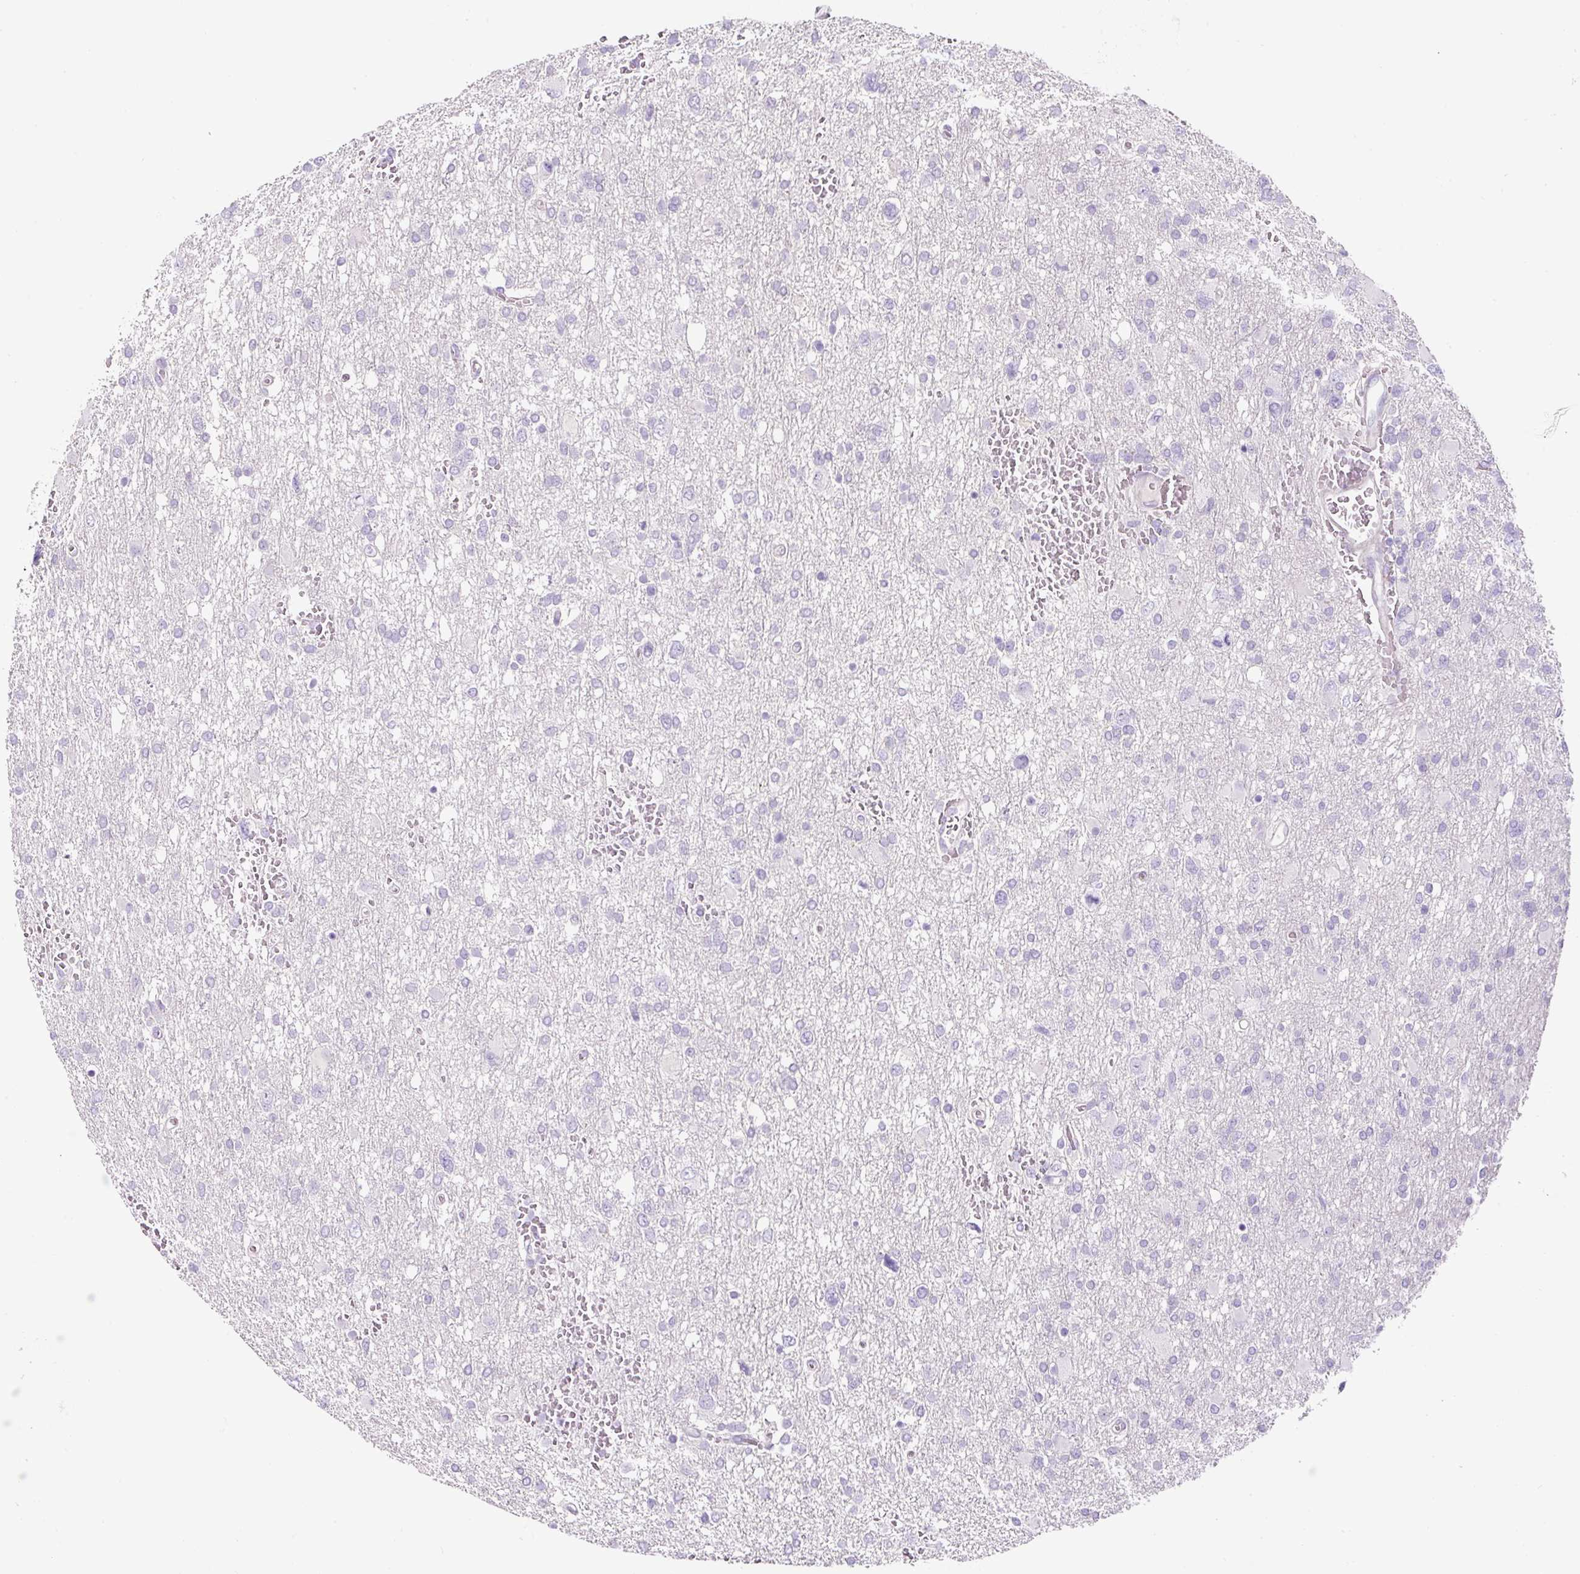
{"staining": {"intensity": "negative", "quantity": "none", "location": "none"}, "tissue": "glioma", "cell_type": "Tumor cells", "image_type": "cancer", "snomed": [{"axis": "morphology", "description": "Glioma, malignant, High grade"}, {"axis": "topography", "description": "Brain"}], "caption": "Micrograph shows no significant protein expression in tumor cells of glioma. (DAB immunohistochemistry with hematoxylin counter stain).", "gene": "OR14A2", "patient": {"sex": "male", "age": 61}}